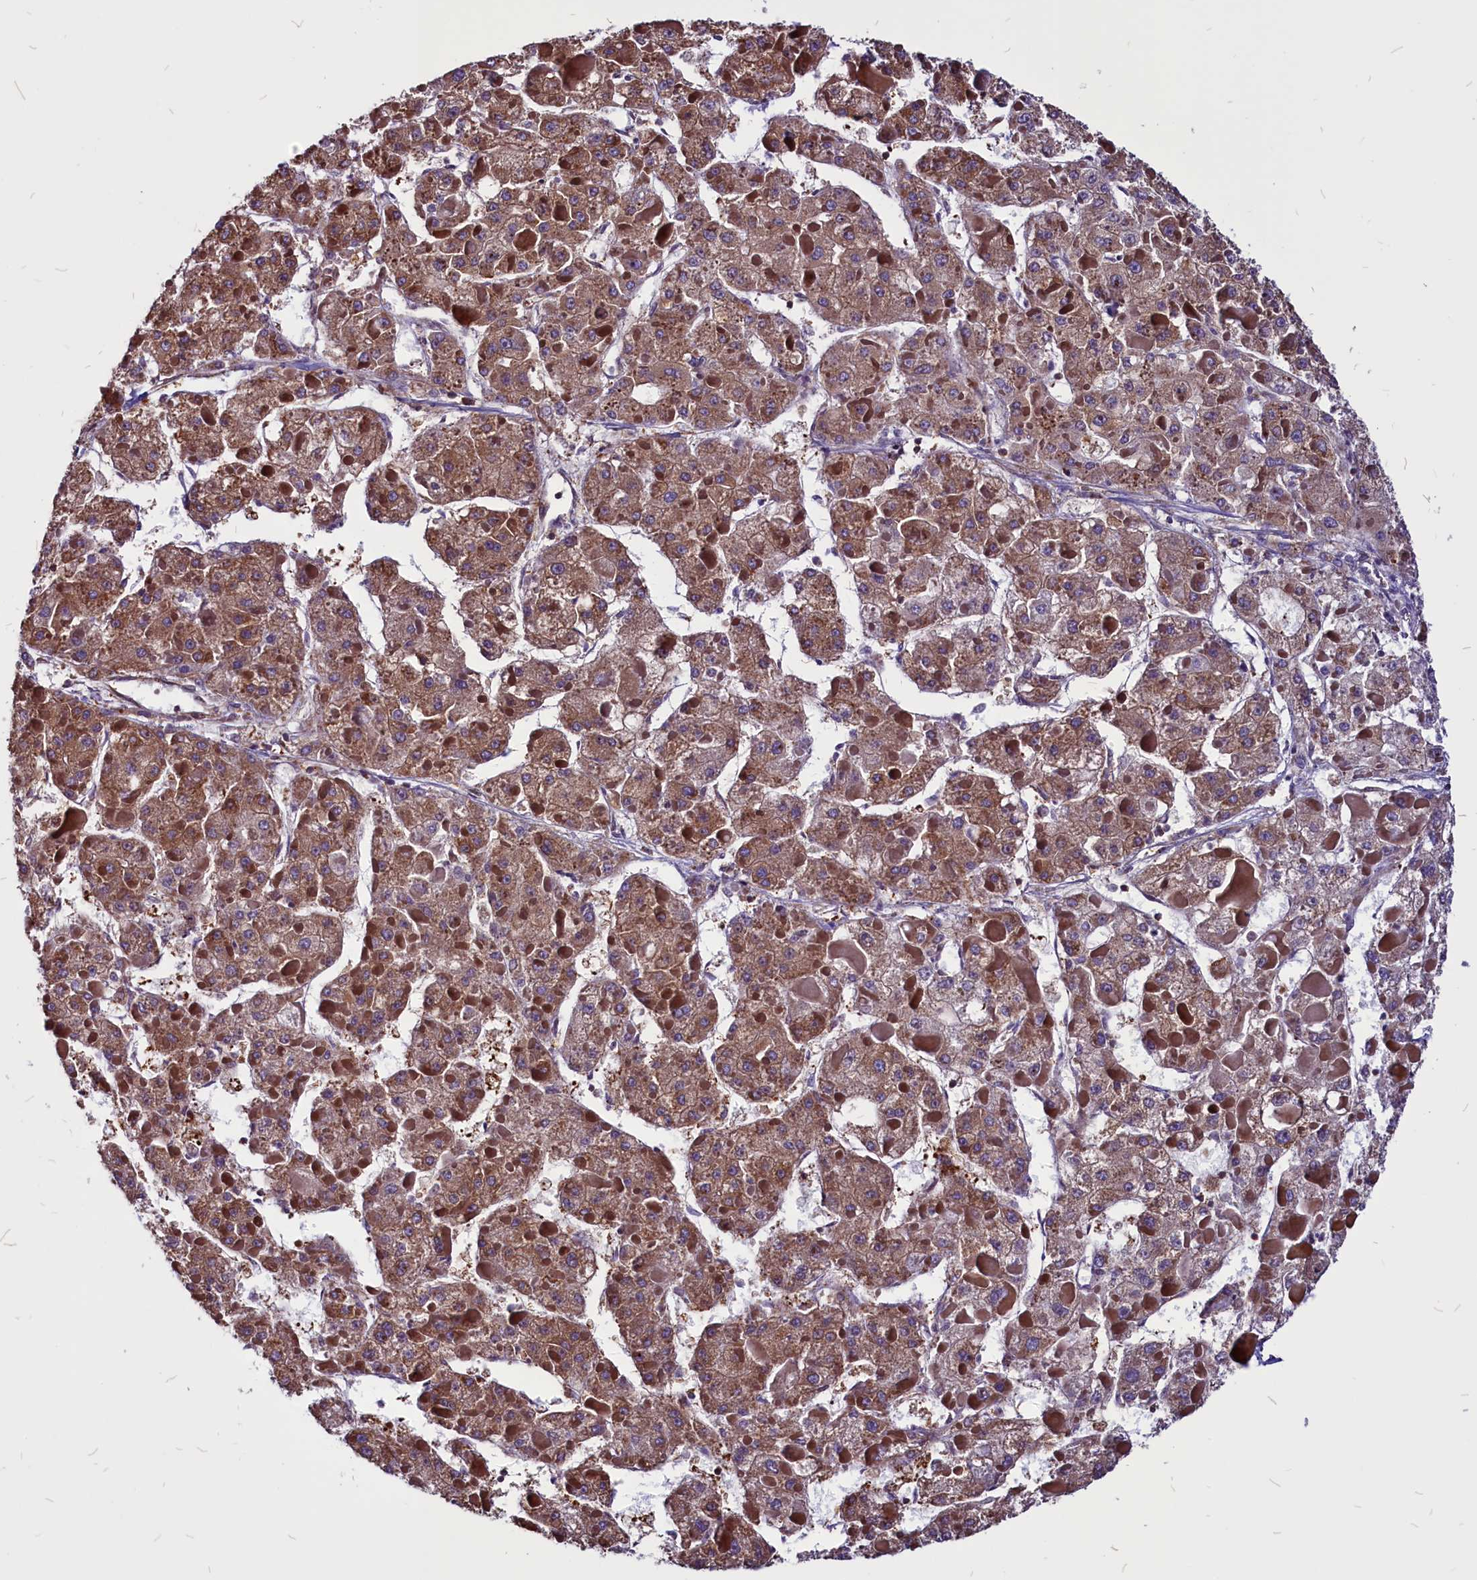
{"staining": {"intensity": "moderate", "quantity": ">75%", "location": "cytoplasmic/membranous"}, "tissue": "liver cancer", "cell_type": "Tumor cells", "image_type": "cancer", "snomed": [{"axis": "morphology", "description": "Carcinoma, Hepatocellular, NOS"}, {"axis": "topography", "description": "Liver"}], "caption": "Liver hepatocellular carcinoma tissue demonstrates moderate cytoplasmic/membranous staining in about >75% of tumor cells", "gene": "EIF3G", "patient": {"sex": "female", "age": 73}}